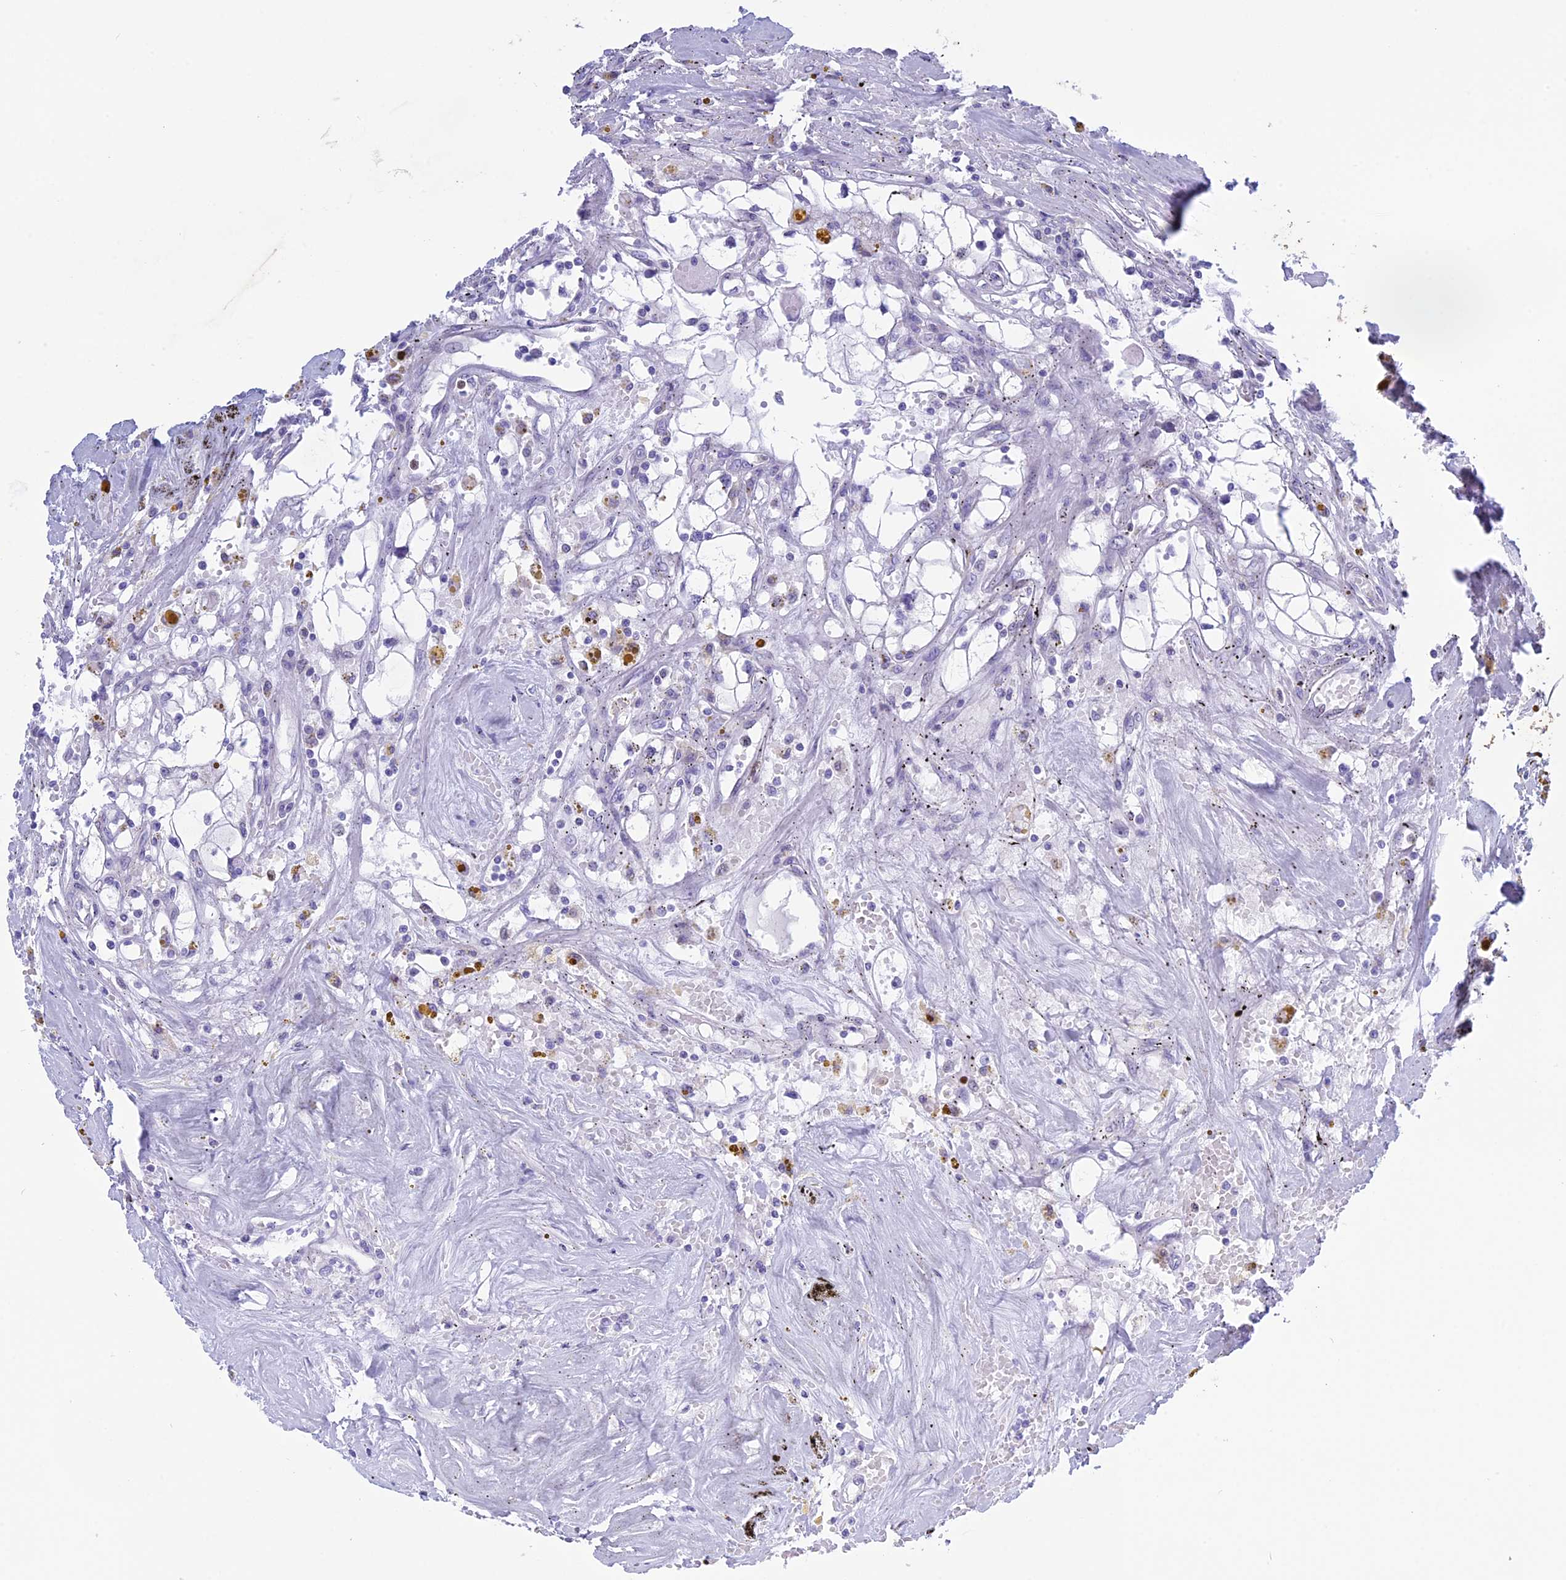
{"staining": {"intensity": "negative", "quantity": "none", "location": "none"}, "tissue": "renal cancer", "cell_type": "Tumor cells", "image_type": "cancer", "snomed": [{"axis": "morphology", "description": "Adenocarcinoma, NOS"}, {"axis": "topography", "description": "Kidney"}], "caption": "High magnification brightfield microscopy of adenocarcinoma (renal) stained with DAB (3,3'-diaminobenzidine) (brown) and counterstained with hematoxylin (blue): tumor cells show no significant positivity.", "gene": "LHFPL2", "patient": {"sex": "male", "age": 56}}